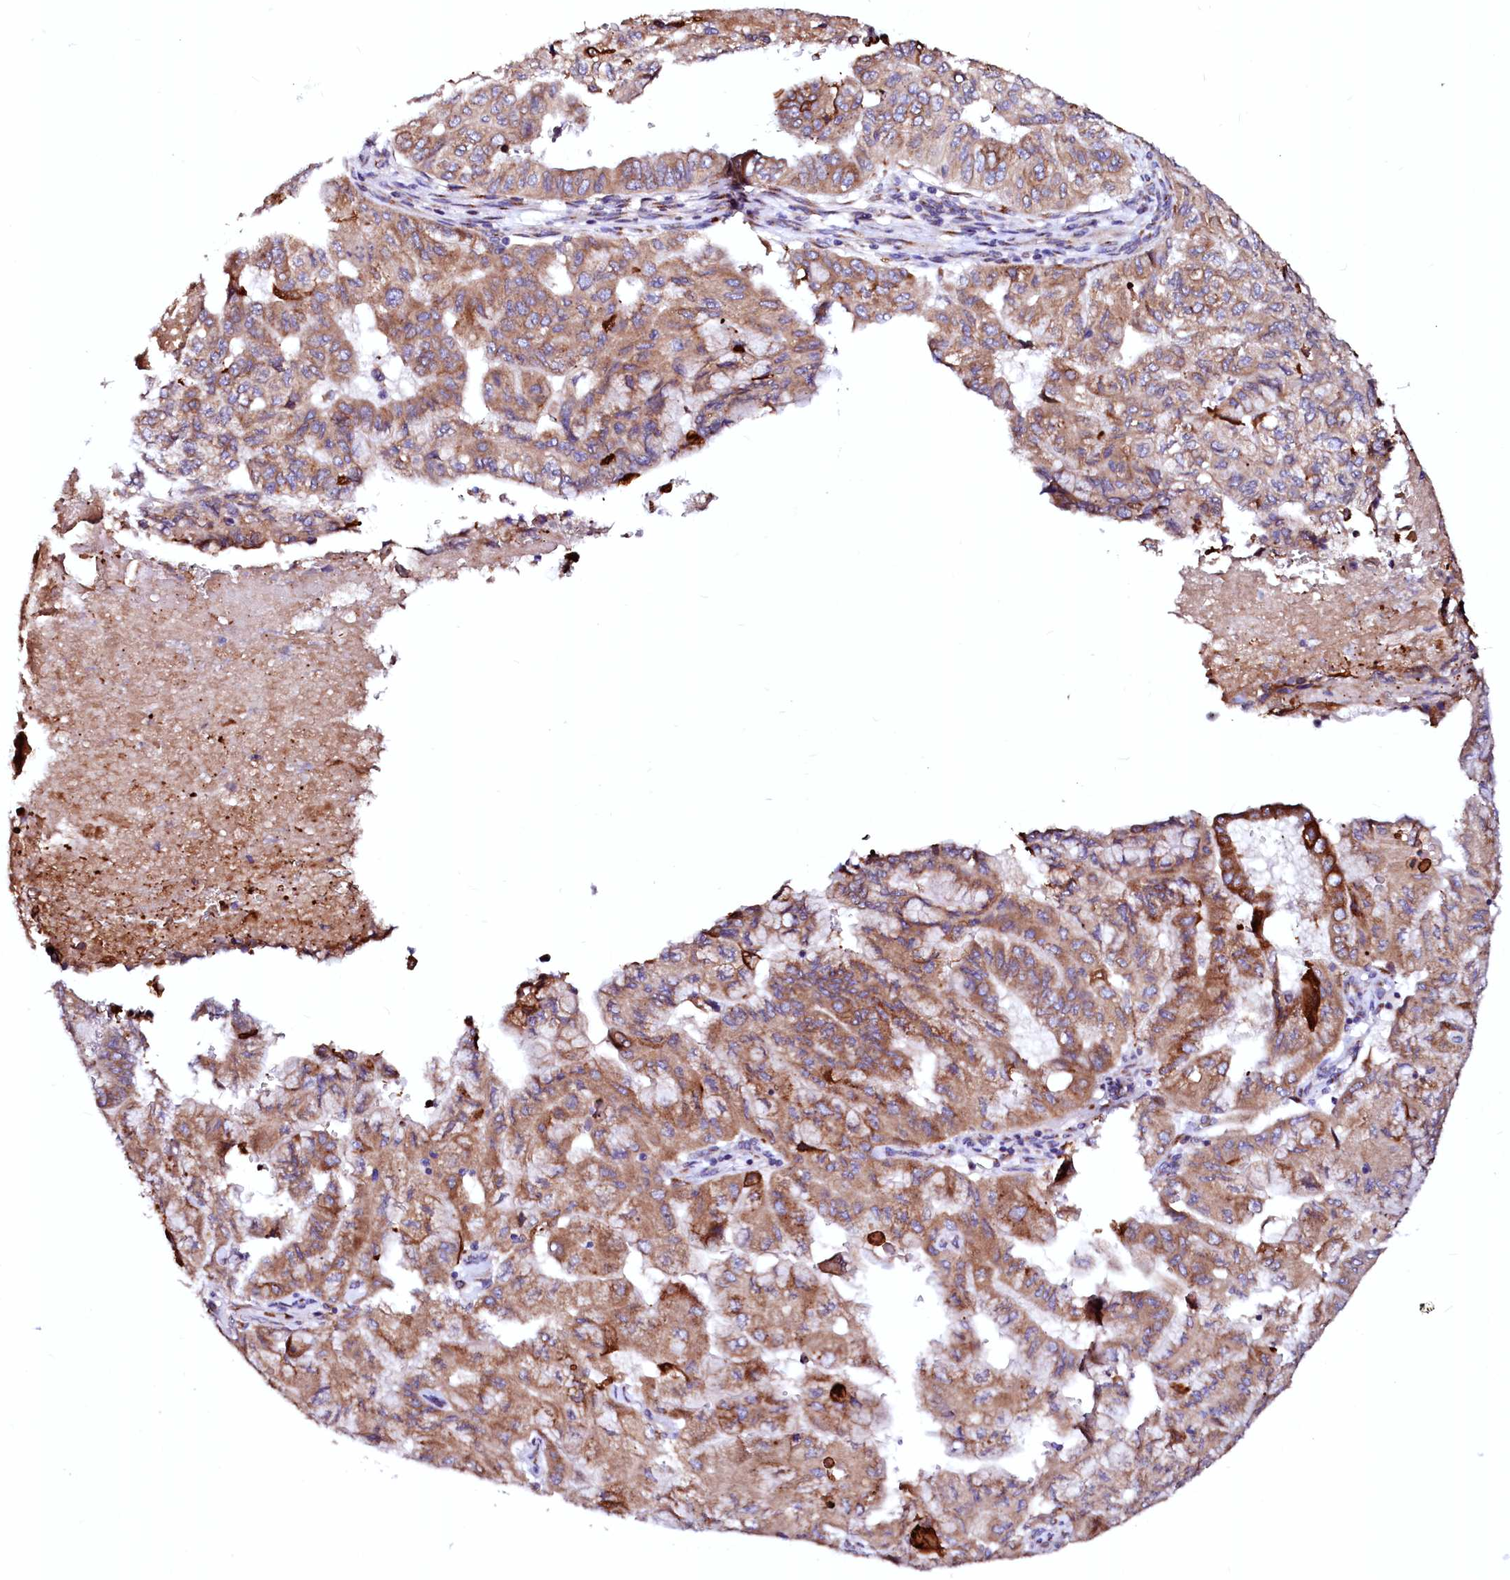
{"staining": {"intensity": "moderate", "quantity": ">75%", "location": "cytoplasmic/membranous"}, "tissue": "pancreatic cancer", "cell_type": "Tumor cells", "image_type": "cancer", "snomed": [{"axis": "morphology", "description": "Adenocarcinoma, NOS"}, {"axis": "topography", "description": "Pancreas"}], "caption": "Immunohistochemistry (IHC) of pancreatic cancer exhibits medium levels of moderate cytoplasmic/membranous positivity in approximately >75% of tumor cells.", "gene": "LMAN1", "patient": {"sex": "male", "age": 51}}